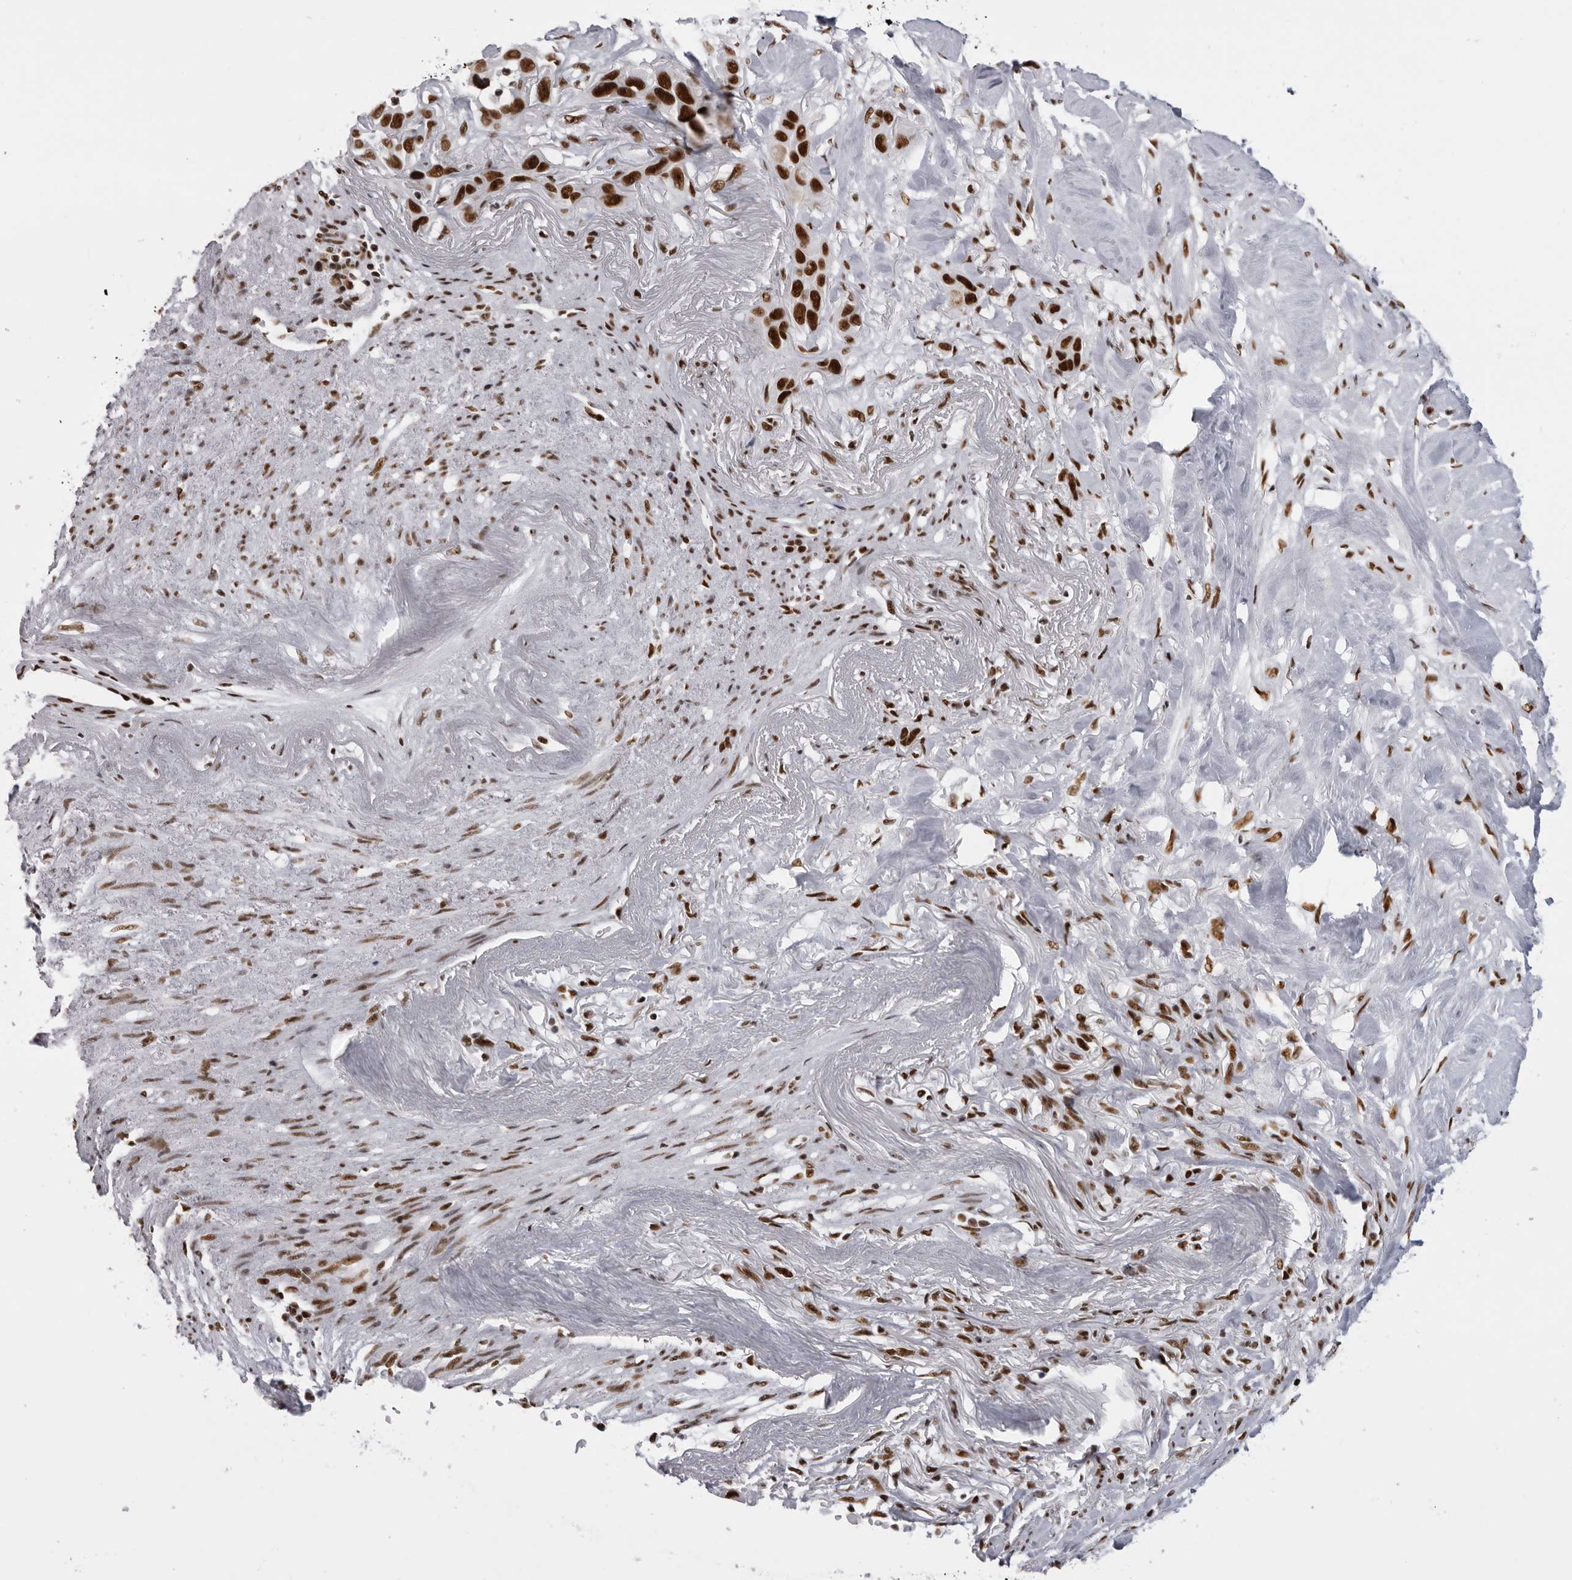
{"staining": {"intensity": "strong", "quantity": ">75%", "location": "nuclear"}, "tissue": "pancreatic cancer", "cell_type": "Tumor cells", "image_type": "cancer", "snomed": [{"axis": "morphology", "description": "Adenocarcinoma, NOS"}, {"axis": "topography", "description": "Pancreas"}], "caption": "Immunohistochemical staining of pancreatic cancer (adenocarcinoma) exhibits high levels of strong nuclear protein expression in about >75% of tumor cells.", "gene": "DHX9", "patient": {"sex": "female", "age": 60}}